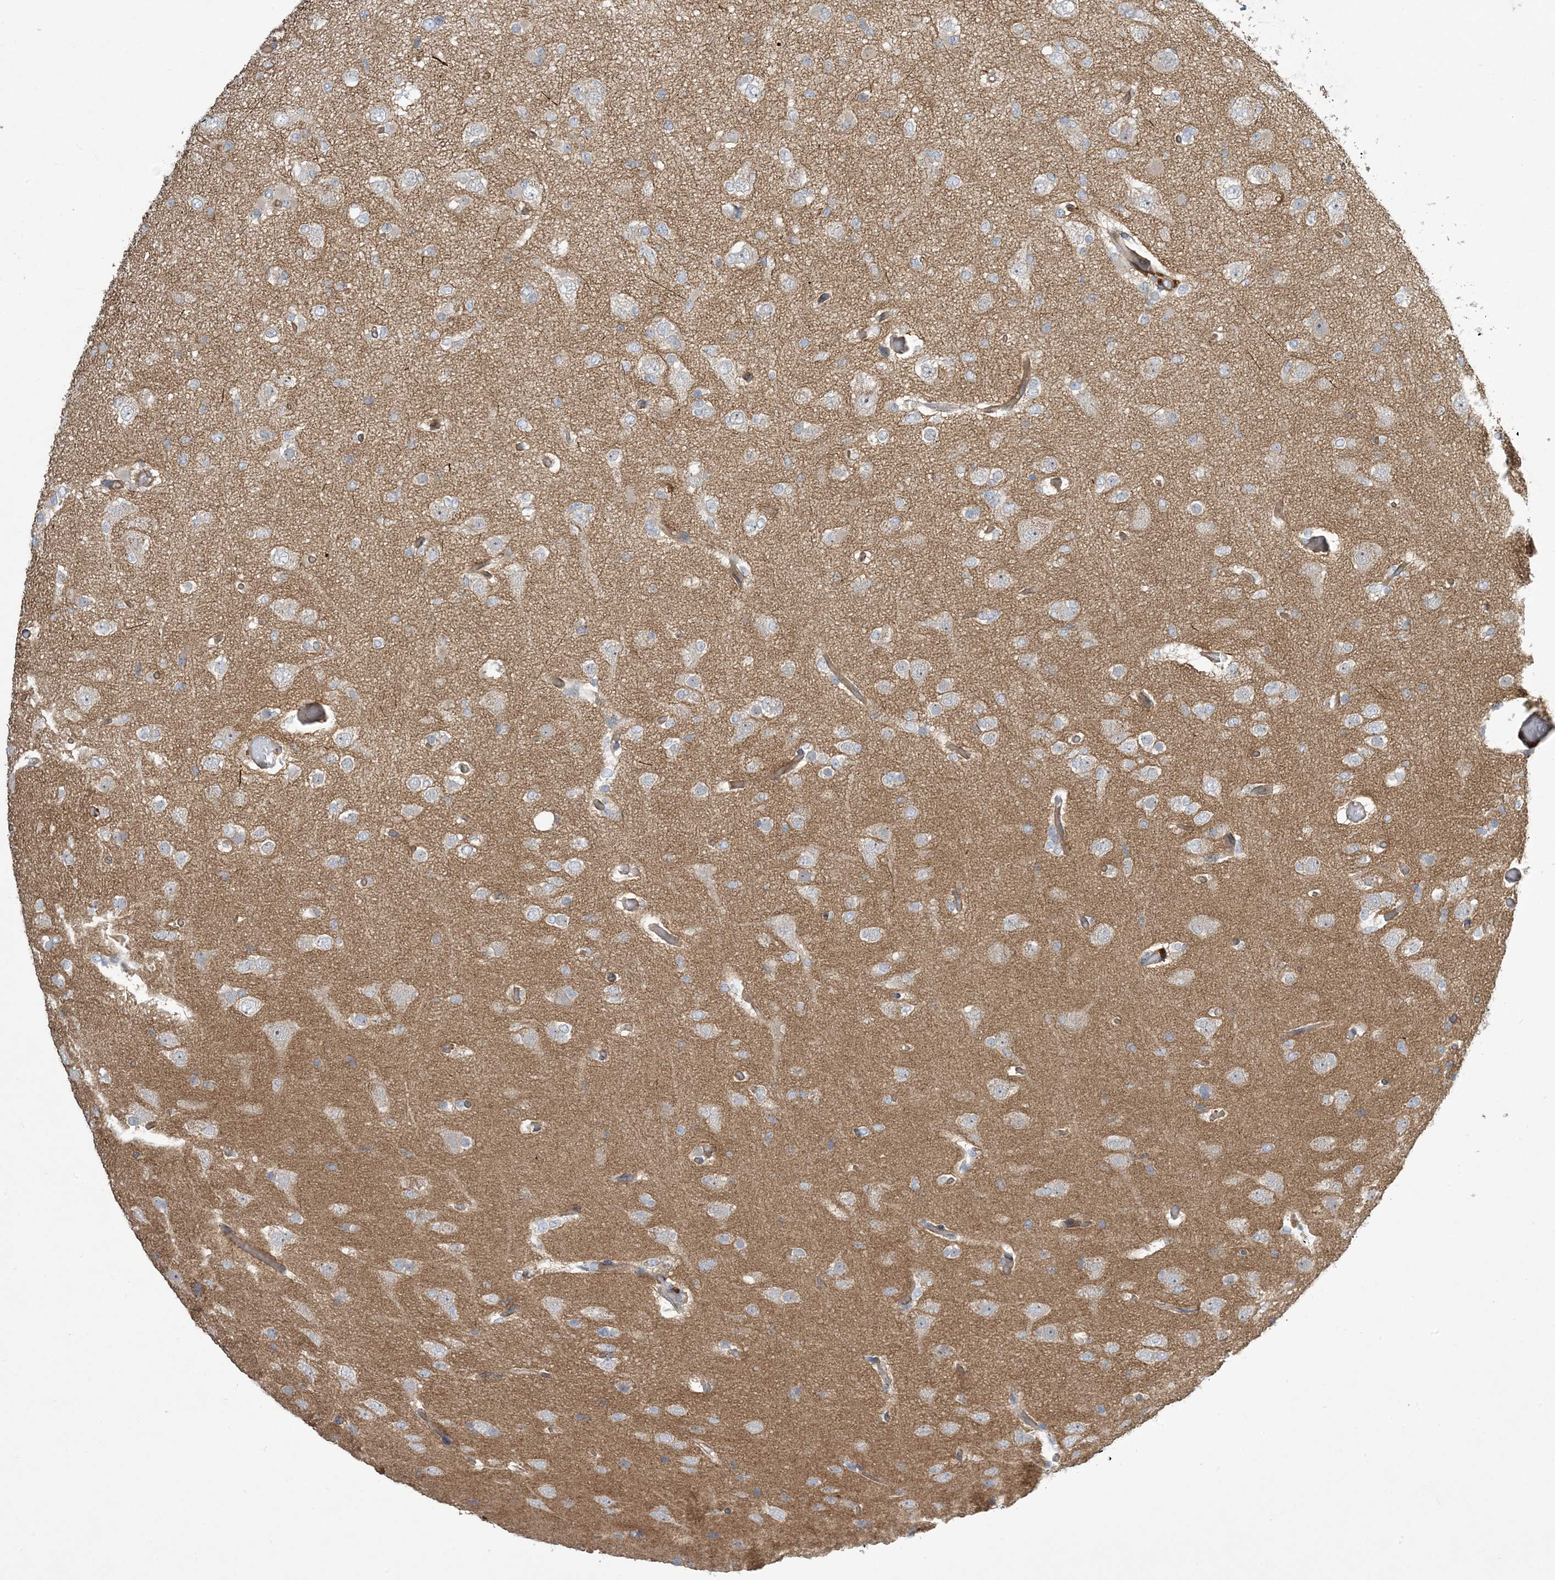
{"staining": {"intensity": "weak", "quantity": "25%-75%", "location": "cytoplasmic/membranous"}, "tissue": "glioma", "cell_type": "Tumor cells", "image_type": "cancer", "snomed": [{"axis": "morphology", "description": "Glioma, malignant, Low grade"}, {"axis": "topography", "description": "Brain"}], "caption": "Immunohistochemical staining of human malignant low-grade glioma exhibits low levels of weak cytoplasmic/membranous staining in approximately 25%-75% of tumor cells. (IHC, brightfield microscopy, high magnification).", "gene": "AOC1", "patient": {"sex": "female", "age": 22}}